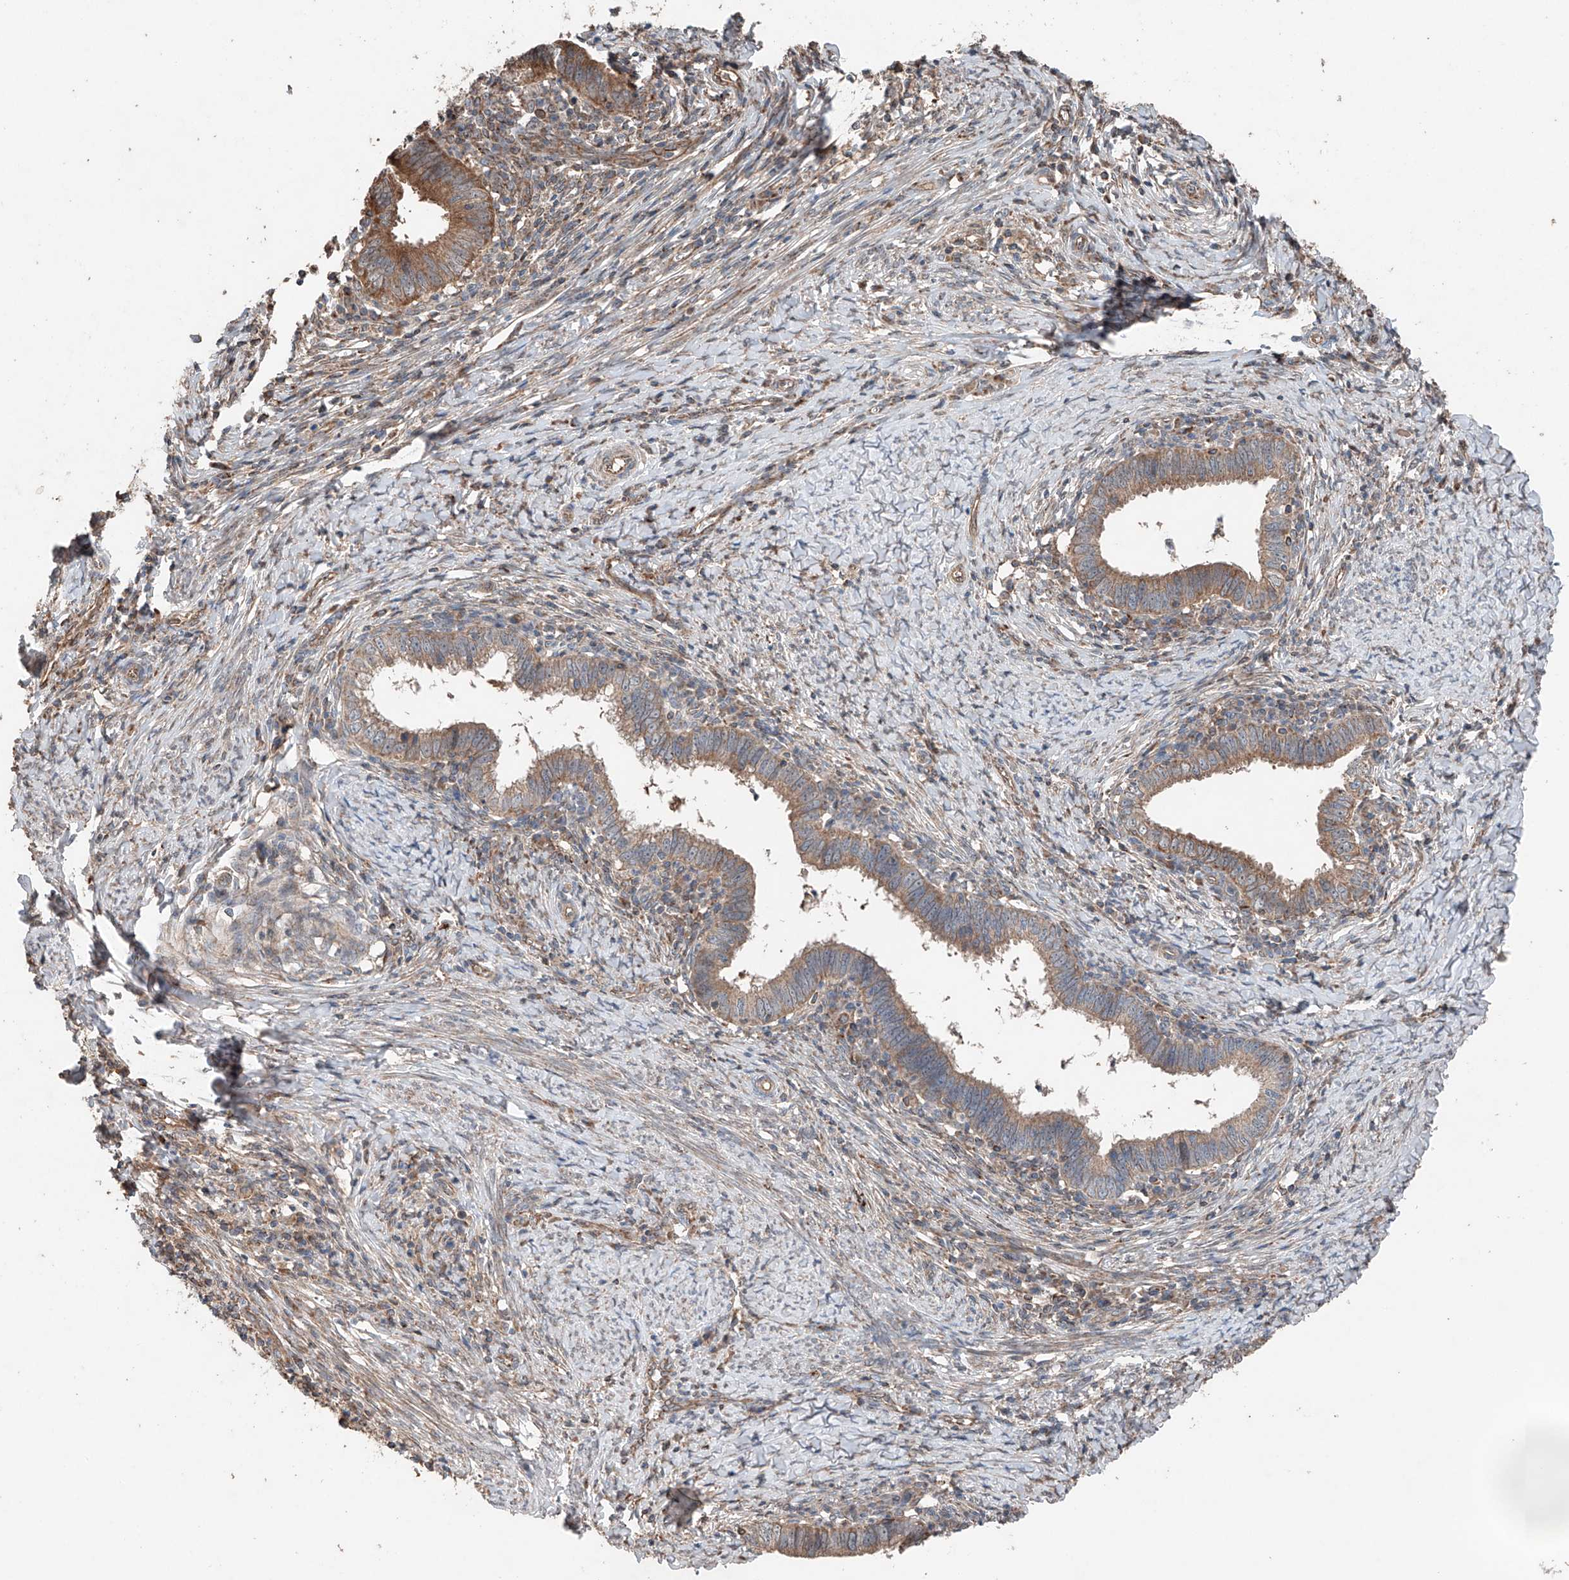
{"staining": {"intensity": "moderate", "quantity": ">75%", "location": "cytoplasmic/membranous"}, "tissue": "cervical cancer", "cell_type": "Tumor cells", "image_type": "cancer", "snomed": [{"axis": "morphology", "description": "Adenocarcinoma, NOS"}, {"axis": "topography", "description": "Cervix"}], "caption": "Immunohistochemistry (DAB) staining of human cervical adenocarcinoma demonstrates moderate cytoplasmic/membranous protein expression in approximately >75% of tumor cells.", "gene": "AP4B1", "patient": {"sex": "female", "age": 36}}